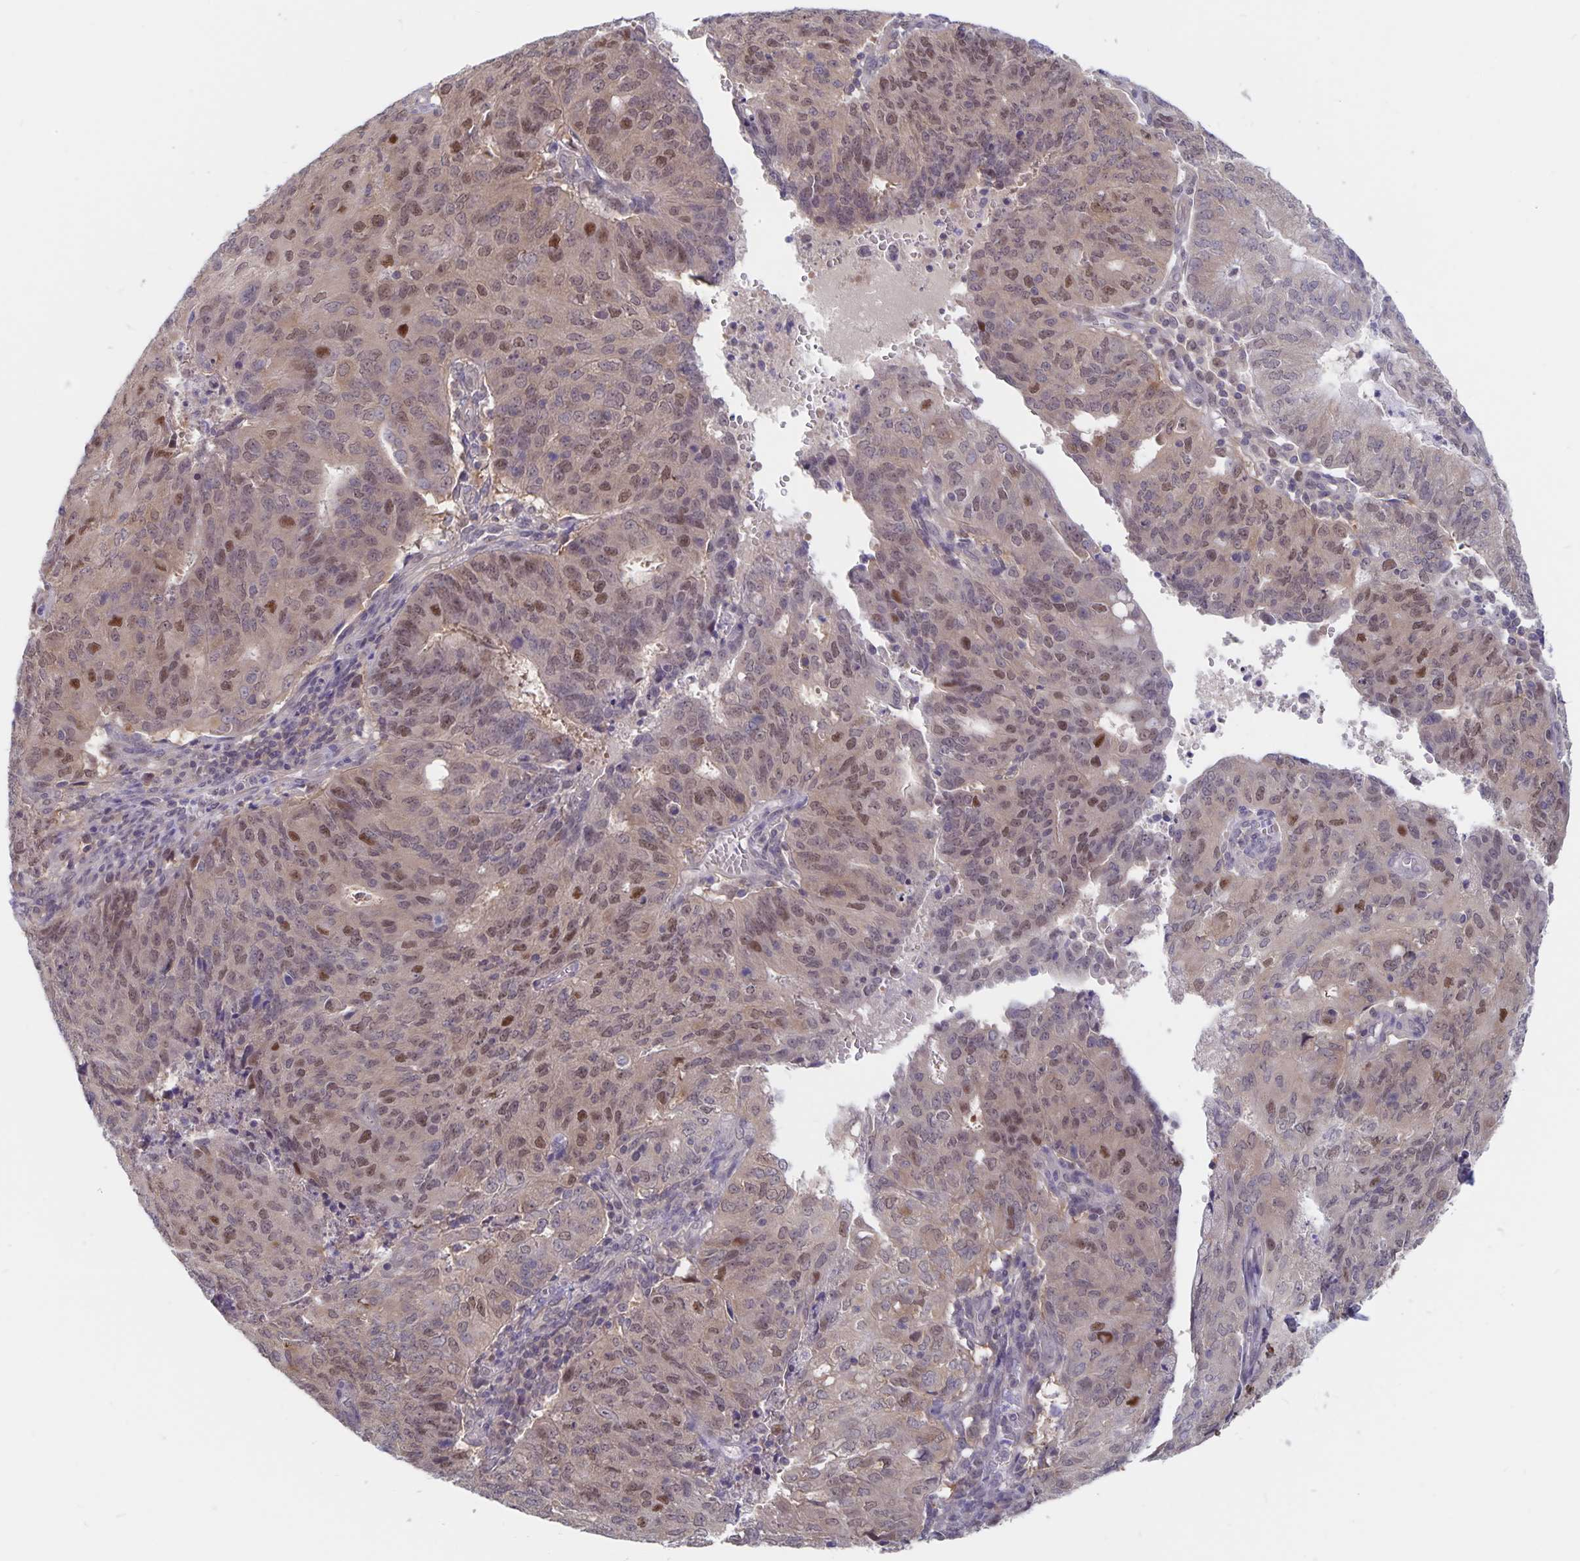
{"staining": {"intensity": "weak", "quantity": "25%-75%", "location": "nuclear"}, "tissue": "endometrial cancer", "cell_type": "Tumor cells", "image_type": "cancer", "snomed": [{"axis": "morphology", "description": "Adenocarcinoma, NOS"}, {"axis": "topography", "description": "Endometrium"}], "caption": "Endometrial adenocarcinoma stained with a brown dye demonstrates weak nuclear positive positivity in about 25%-75% of tumor cells.", "gene": "BAG6", "patient": {"sex": "female", "age": 82}}